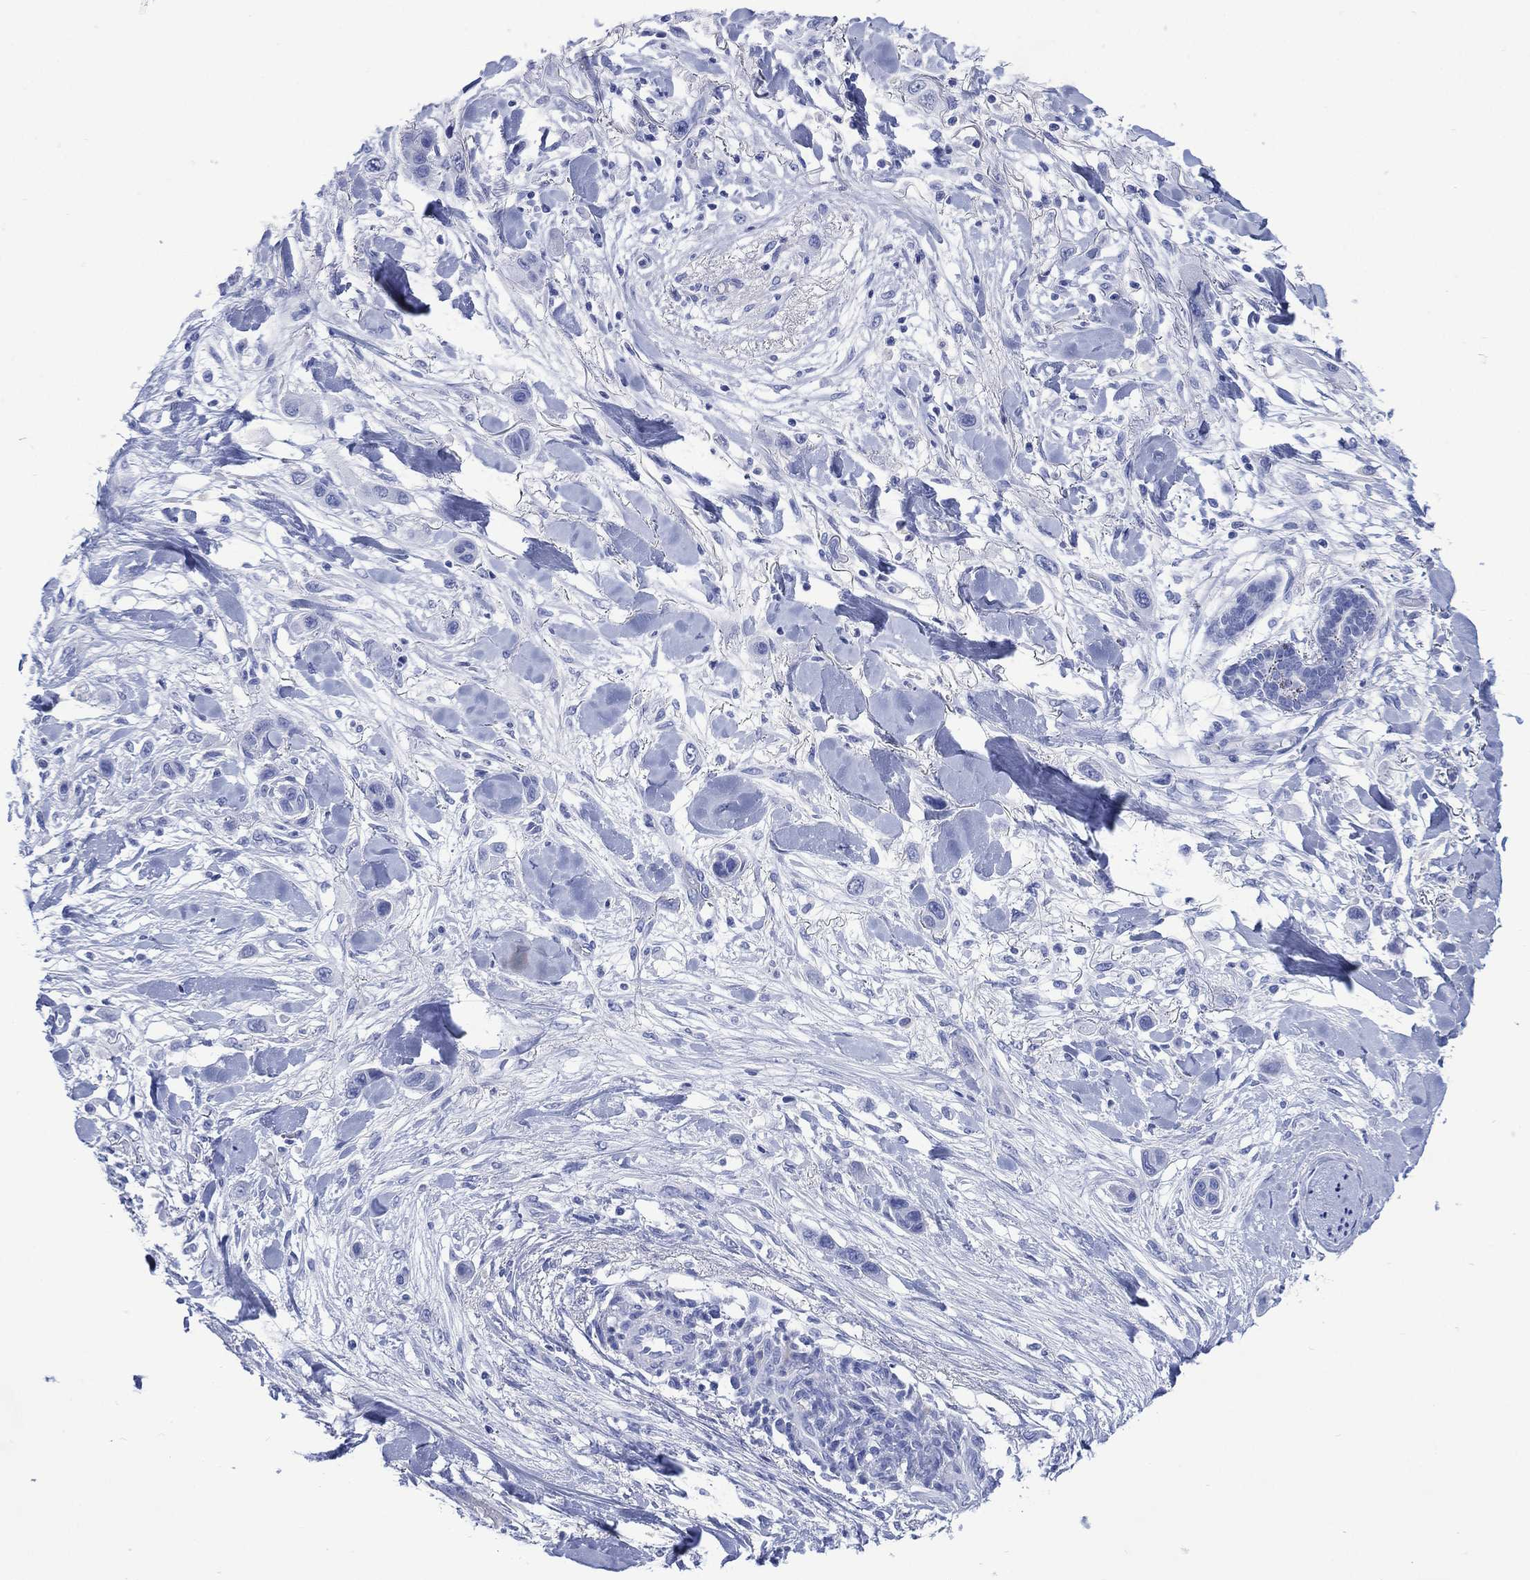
{"staining": {"intensity": "negative", "quantity": "none", "location": "none"}, "tissue": "skin cancer", "cell_type": "Tumor cells", "image_type": "cancer", "snomed": [{"axis": "morphology", "description": "Squamous cell carcinoma, NOS"}, {"axis": "topography", "description": "Skin"}], "caption": "Skin squamous cell carcinoma was stained to show a protein in brown. There is no significant staining in tumor cells. (Brightfield microscopy of DAB (3,3'-diaminobenzidine) immunohistochemistry at high magnification).", "gene": "SHCBP1L", "patient": {"sex": "male", "age": 79}}